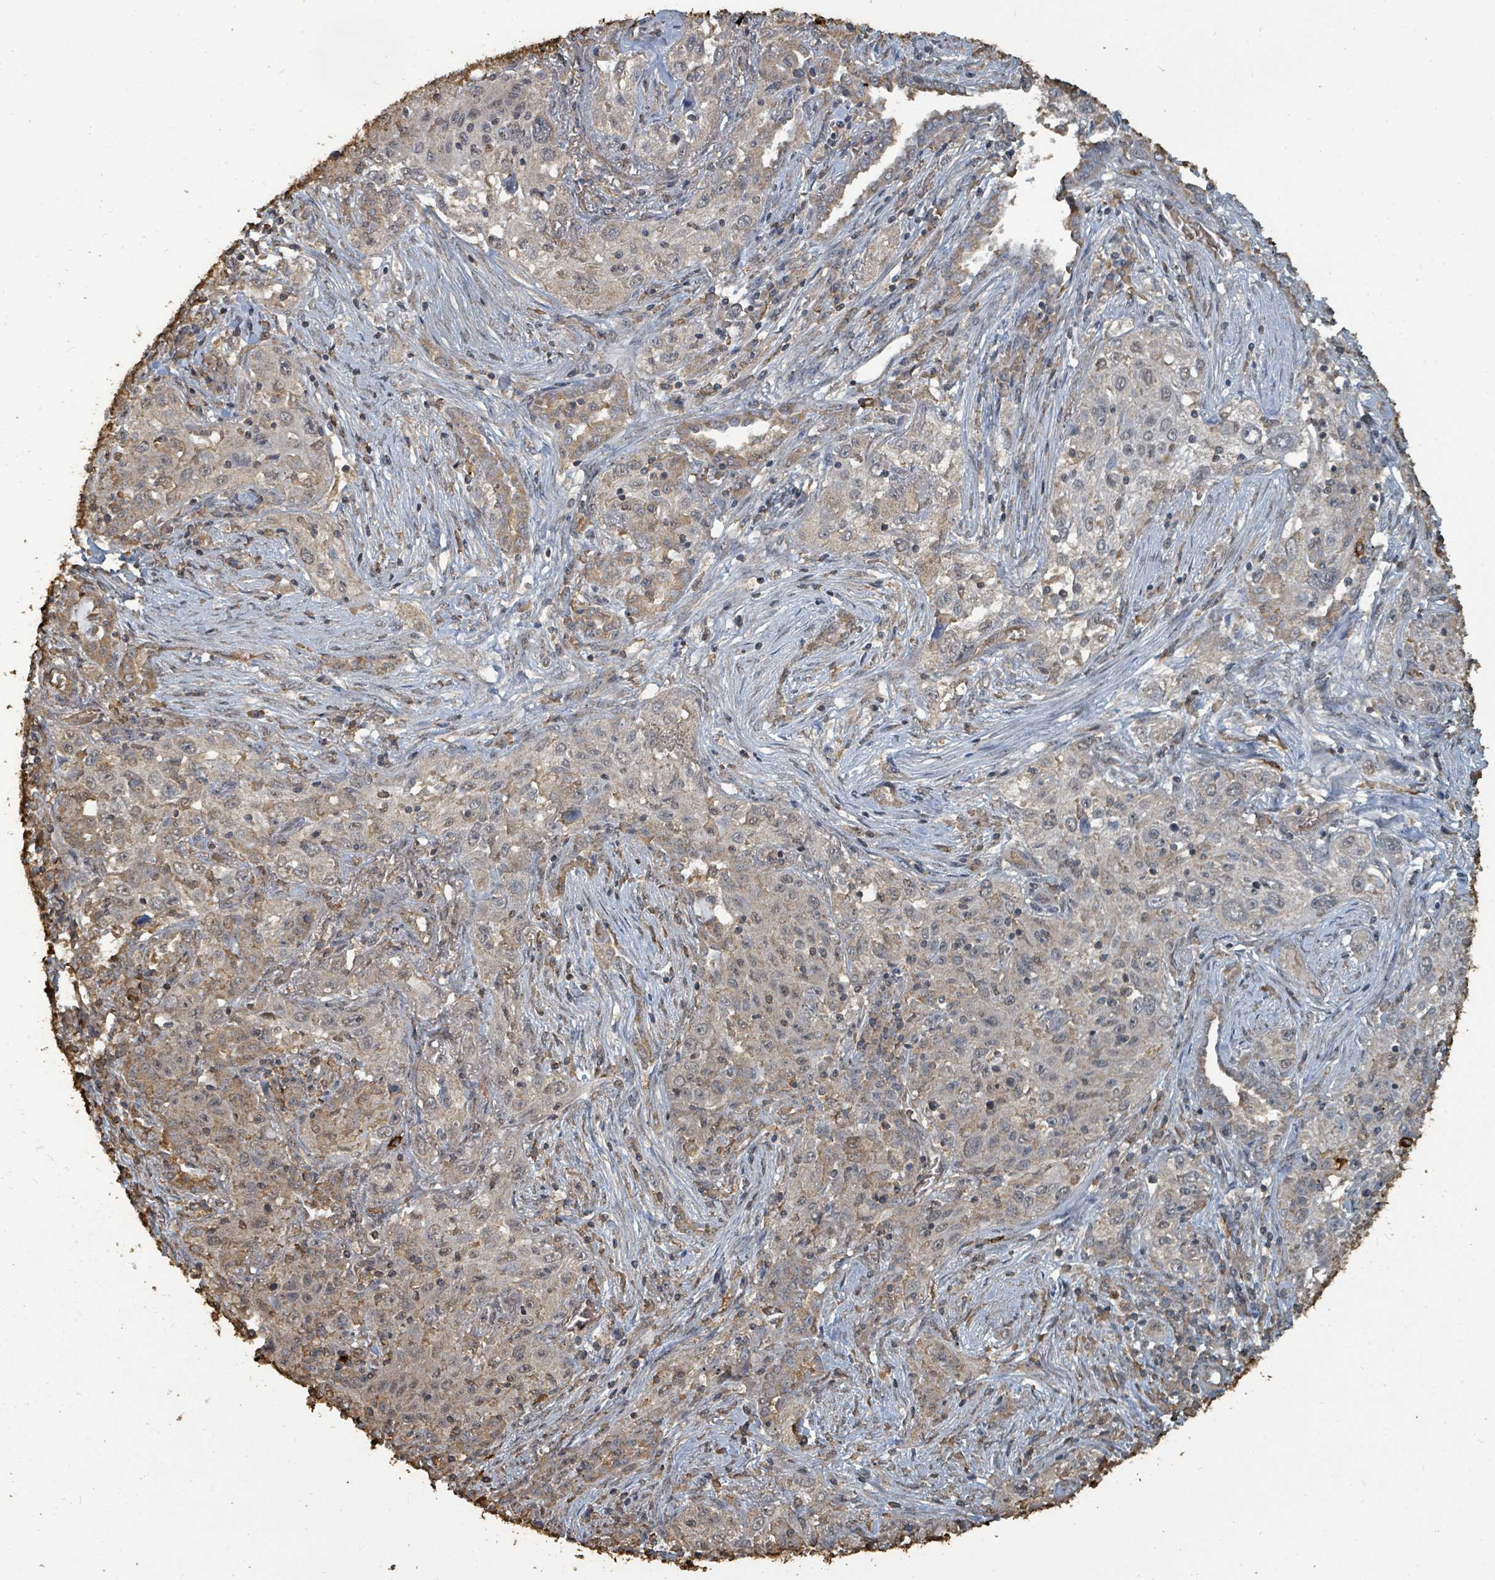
{"staining": {"intensity": "weak", "quantity": "<25%", "location": "cytoplasmic/membranous,nuclear"}, "tissue": "lung cancer", "cell_type": "Tumor cells", "image_type": "cancer", "snomed": [{"axis": "morphology", "description": "Squamous cell carcinoma, NOS"}, {"axis": "topography", "description": "Lung"}], "caption": "Protein analysis of squamous cell carcinoma (lung) displays no significant positivity in tumor cells.", "gene": "C6orf52", "patient": {"sex": "female", "age": 69}}